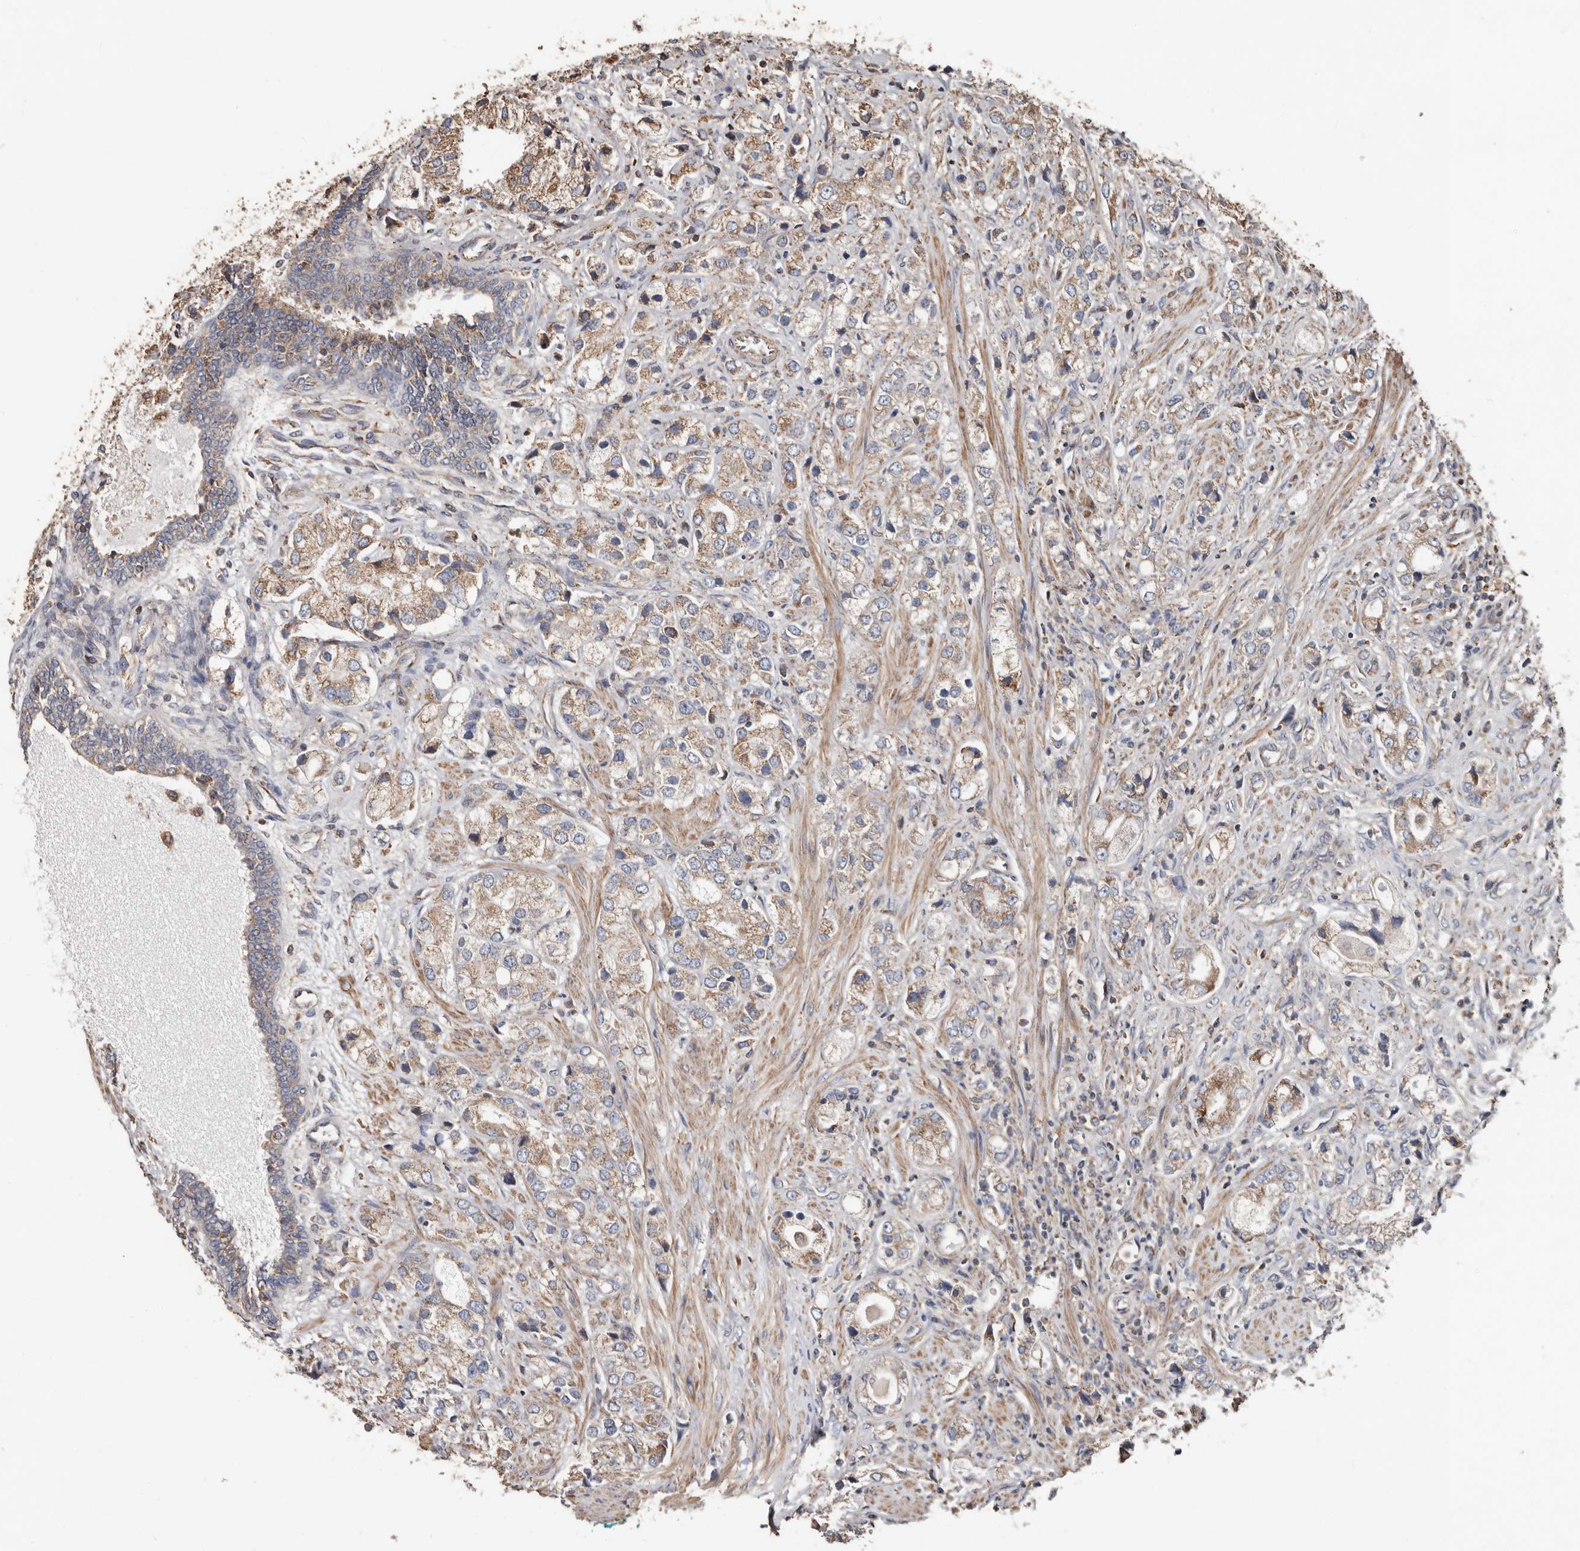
{"staining": {"intensity": "weak", "quantity": ">75%", "location": "cytoplasmic/membranous"}, "tissue": "prostate cancer", "cell_type": "Tumor cells", "image_type": "cancer", "snomed": [{"axis": "morphology", "description": "Adenocarcinoma, High grade"}, {"axis": "topography", "description": "Prostate"}], "caption": "The micrograph shows a brown stain indicating the presence of a protein in the cytoplasmic/membranous of tumor cells in prostate high-grade adenocarcinoma.", "gene": "OSGIN2", "patient": {"sex": "male", "age": 50}}